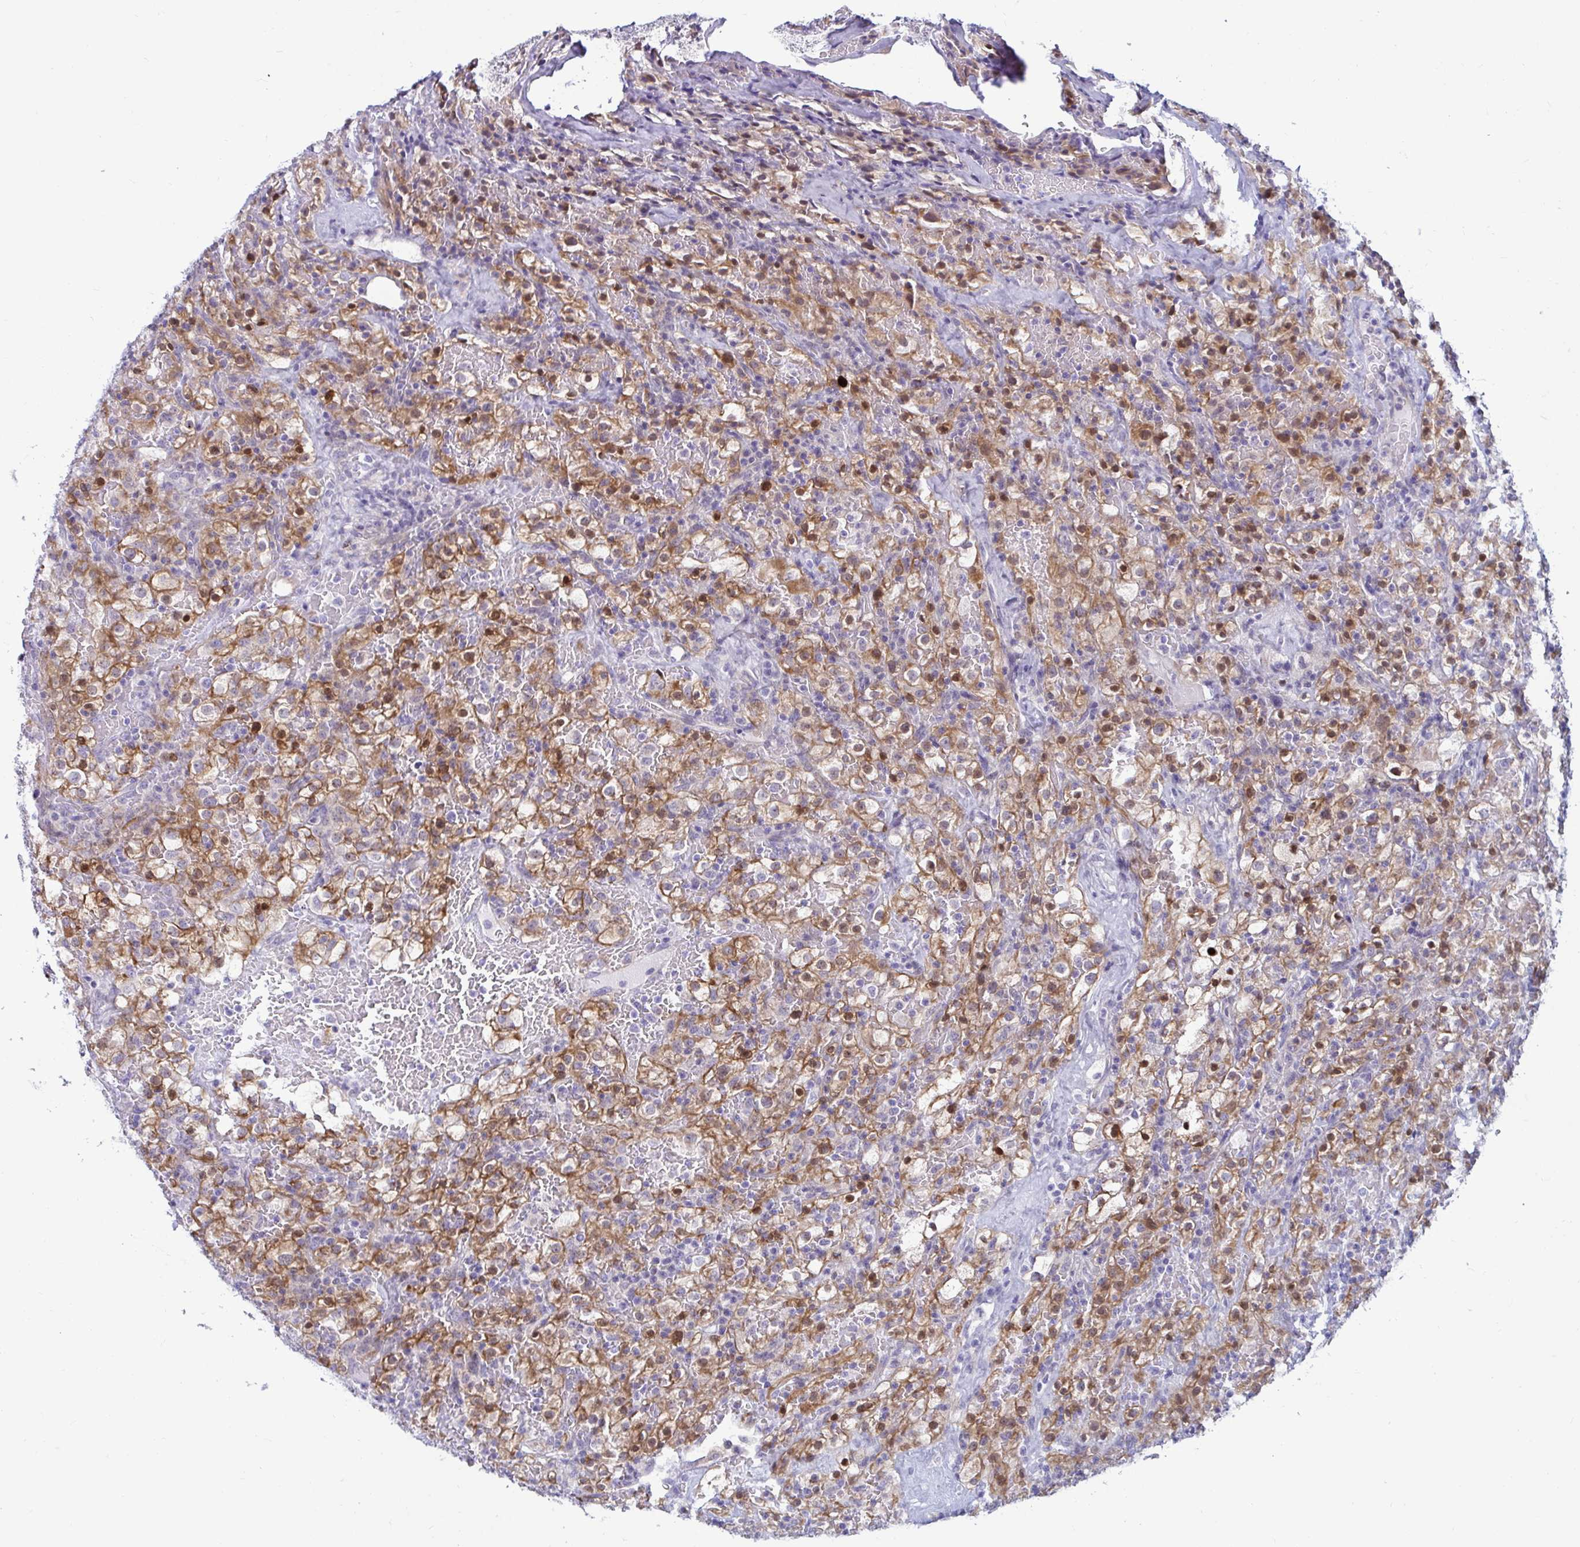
{"staining": {"intensity": "moderate", "quantity": ">75%", "location": "cytoplasmic/membranous,nuclear"}, "tissue": "renal cancer", "cell_type": "Tumor cells", "image_type": "cancer", "snomed": [{"axis": "morphology", "description": "Adenocarcinoma, NOS"}, {"axis": "topography", "description": "Kidney"}], "caption": "This is an image of immunohistochemistry staining of renal cancer, which shows moderate expression in the cytoplasmic/membranous and nuclear of tumor cells.", "gene": "TFPI2", "patient": {"sex": "female", "age": 74}}